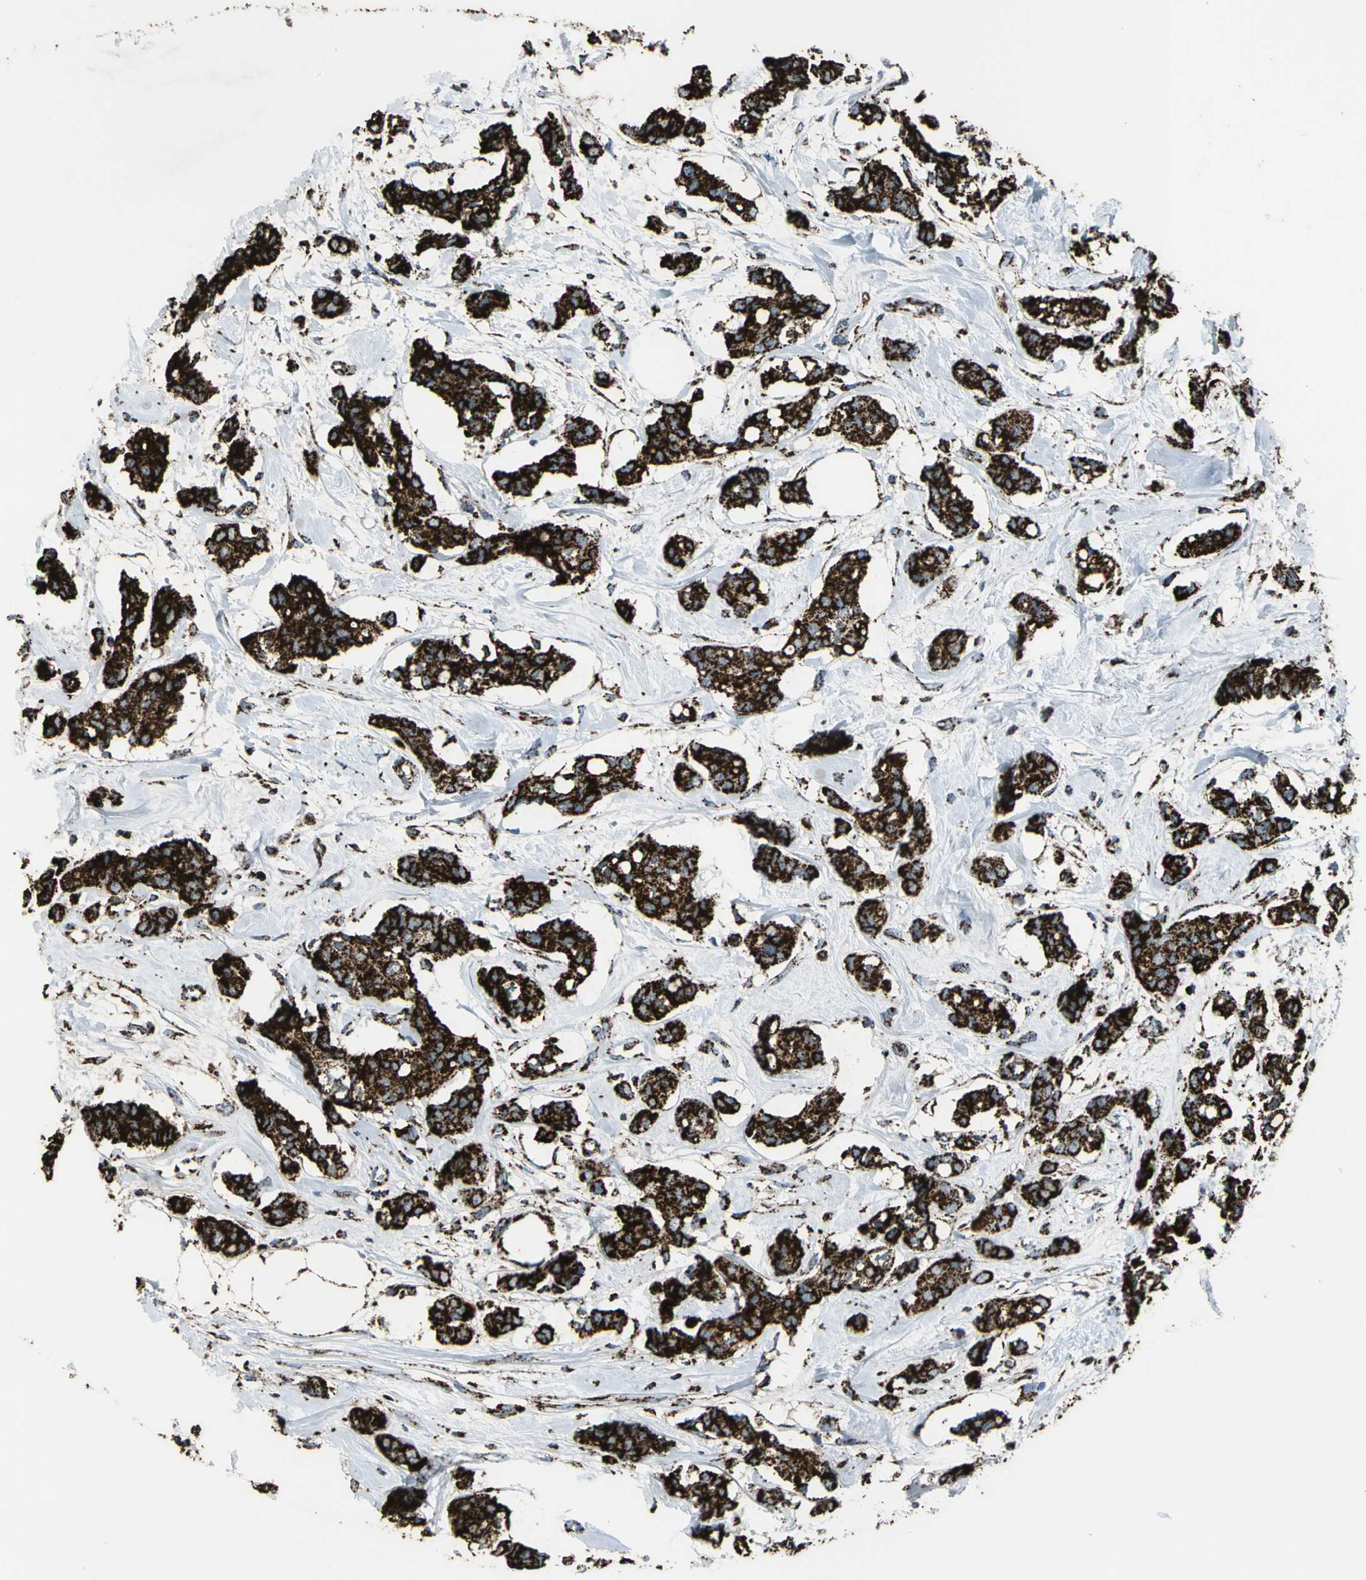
{"staining": {"intensity": "strong", "quantity": ">75%", "location": "cytoplasmic/membranous"}, "tissue": "breast cancer", "cell_type": "Tumor cells", "image_type": "cancer", "snomed": [{"axis": "morphology", "description": "Duct carcinoma"}, {"axis": "topography", "description": "Breast"}], "caption": "This histopathology image shows immunohistochemistry (IHC) staining of human breast cancer, with high strong cytoplasmic/membranous positivity in about >75% of tumor cells.", "gene": "ECH1", "patient": {"sex": "female", "age": 84}}